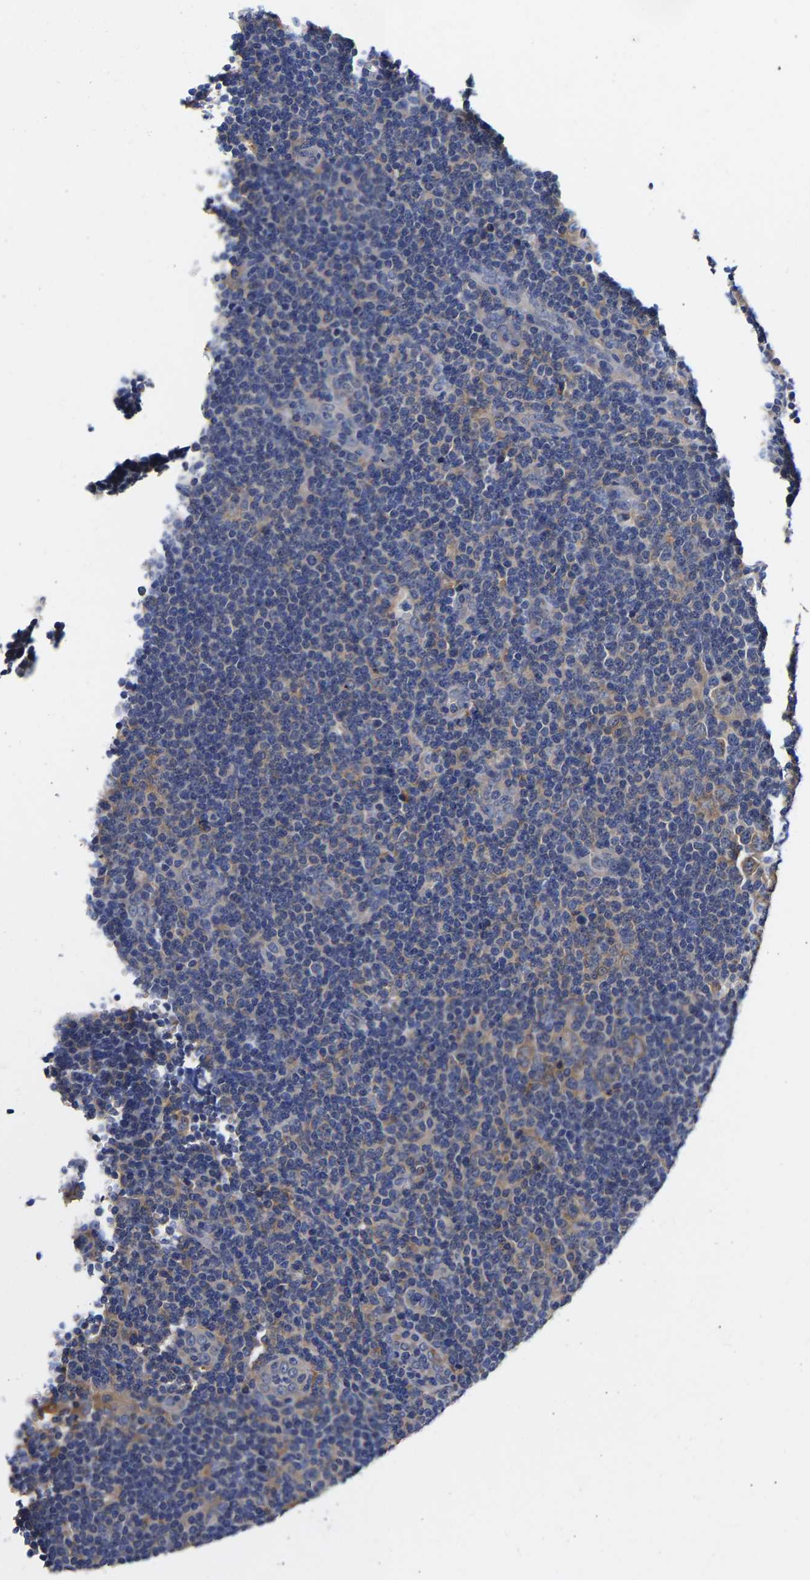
{"staining": {"intensity": "moderate", "quantity": "25%-75%", "location": "cytoplasmic/membranous"}, "tissue": "lymphoma", "cell_type": "Tumor cells", "image_type": "cancer", "snomed": [{"axis": "morphology", "description": "Hodgkin's disease, NOS"}, {"axis": "topography", "description": "Lymph node"}], "caption": "Lymphoma stained with DAB immunohistochemistry shows medium levels of moderate cytoplasmic/membranous staining in approximately 25%-75% of tumor cells. The staining is performed using DAB (3,3'-diaminobenzidine) brown chromogen to label protein expression. The nuclei are counter-stained blue using hematoxylin.", "gene": "CCDC6", "patient": {"sex": "female", "age": 57}}